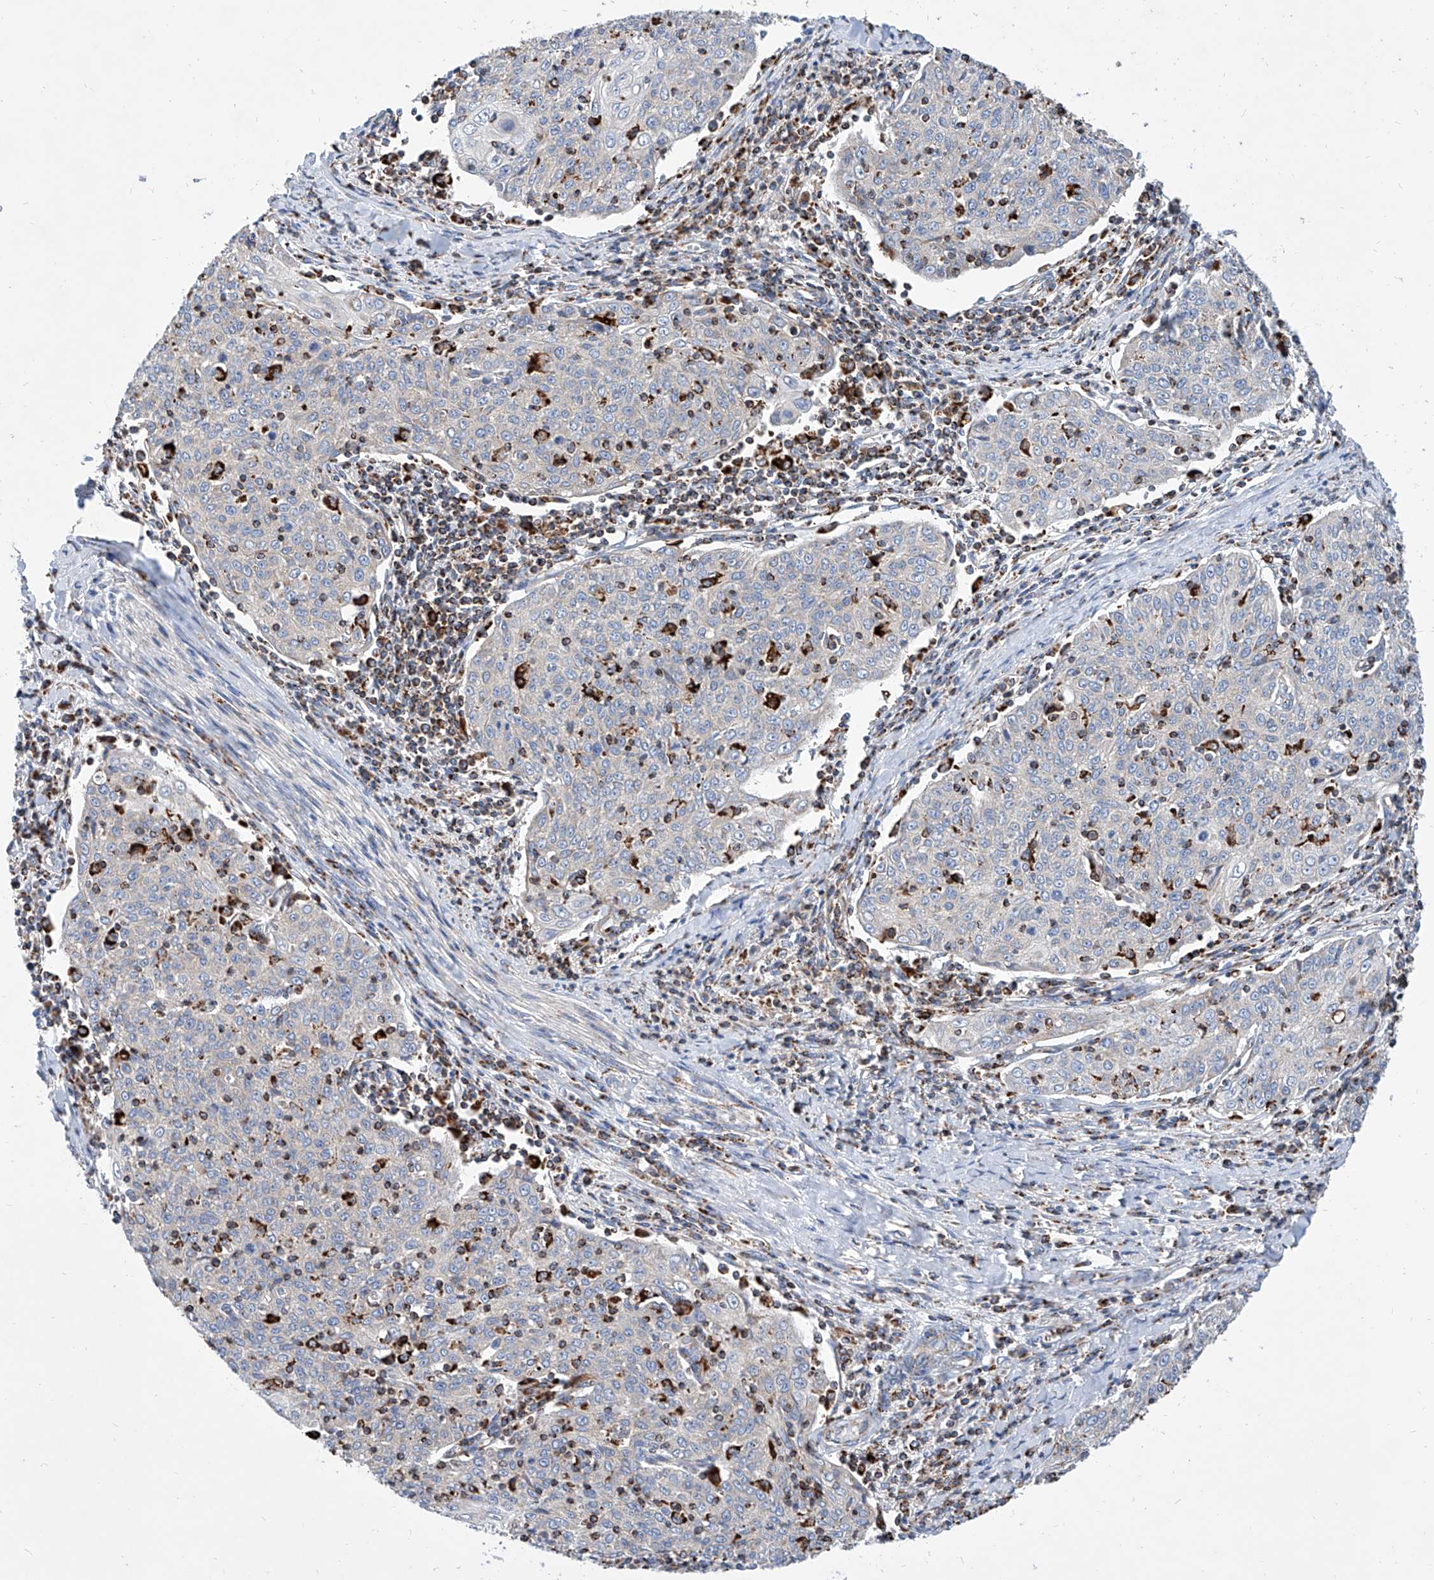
{"staining": {"intensity": "negative", "quantity": "none", "location": "none"}, "tissue": "cervical cancer", "cell_type": "Tumor cells", "image_type": "cancer", "snomed": [{"axis": "morphology", "description": "Squamous cell carcinoma, NOS"}, {"axis": "topography", "description": "Cervix"}], "caption": "DAB (3,3'-diaminobenzidine) immunohistochemical staining of human squamous cell carcinoma (cervical) demonstrates no significant positivity in tumor cells.", "gene": "CPNE5", "patient": {"sex": "female", "age": 48}}